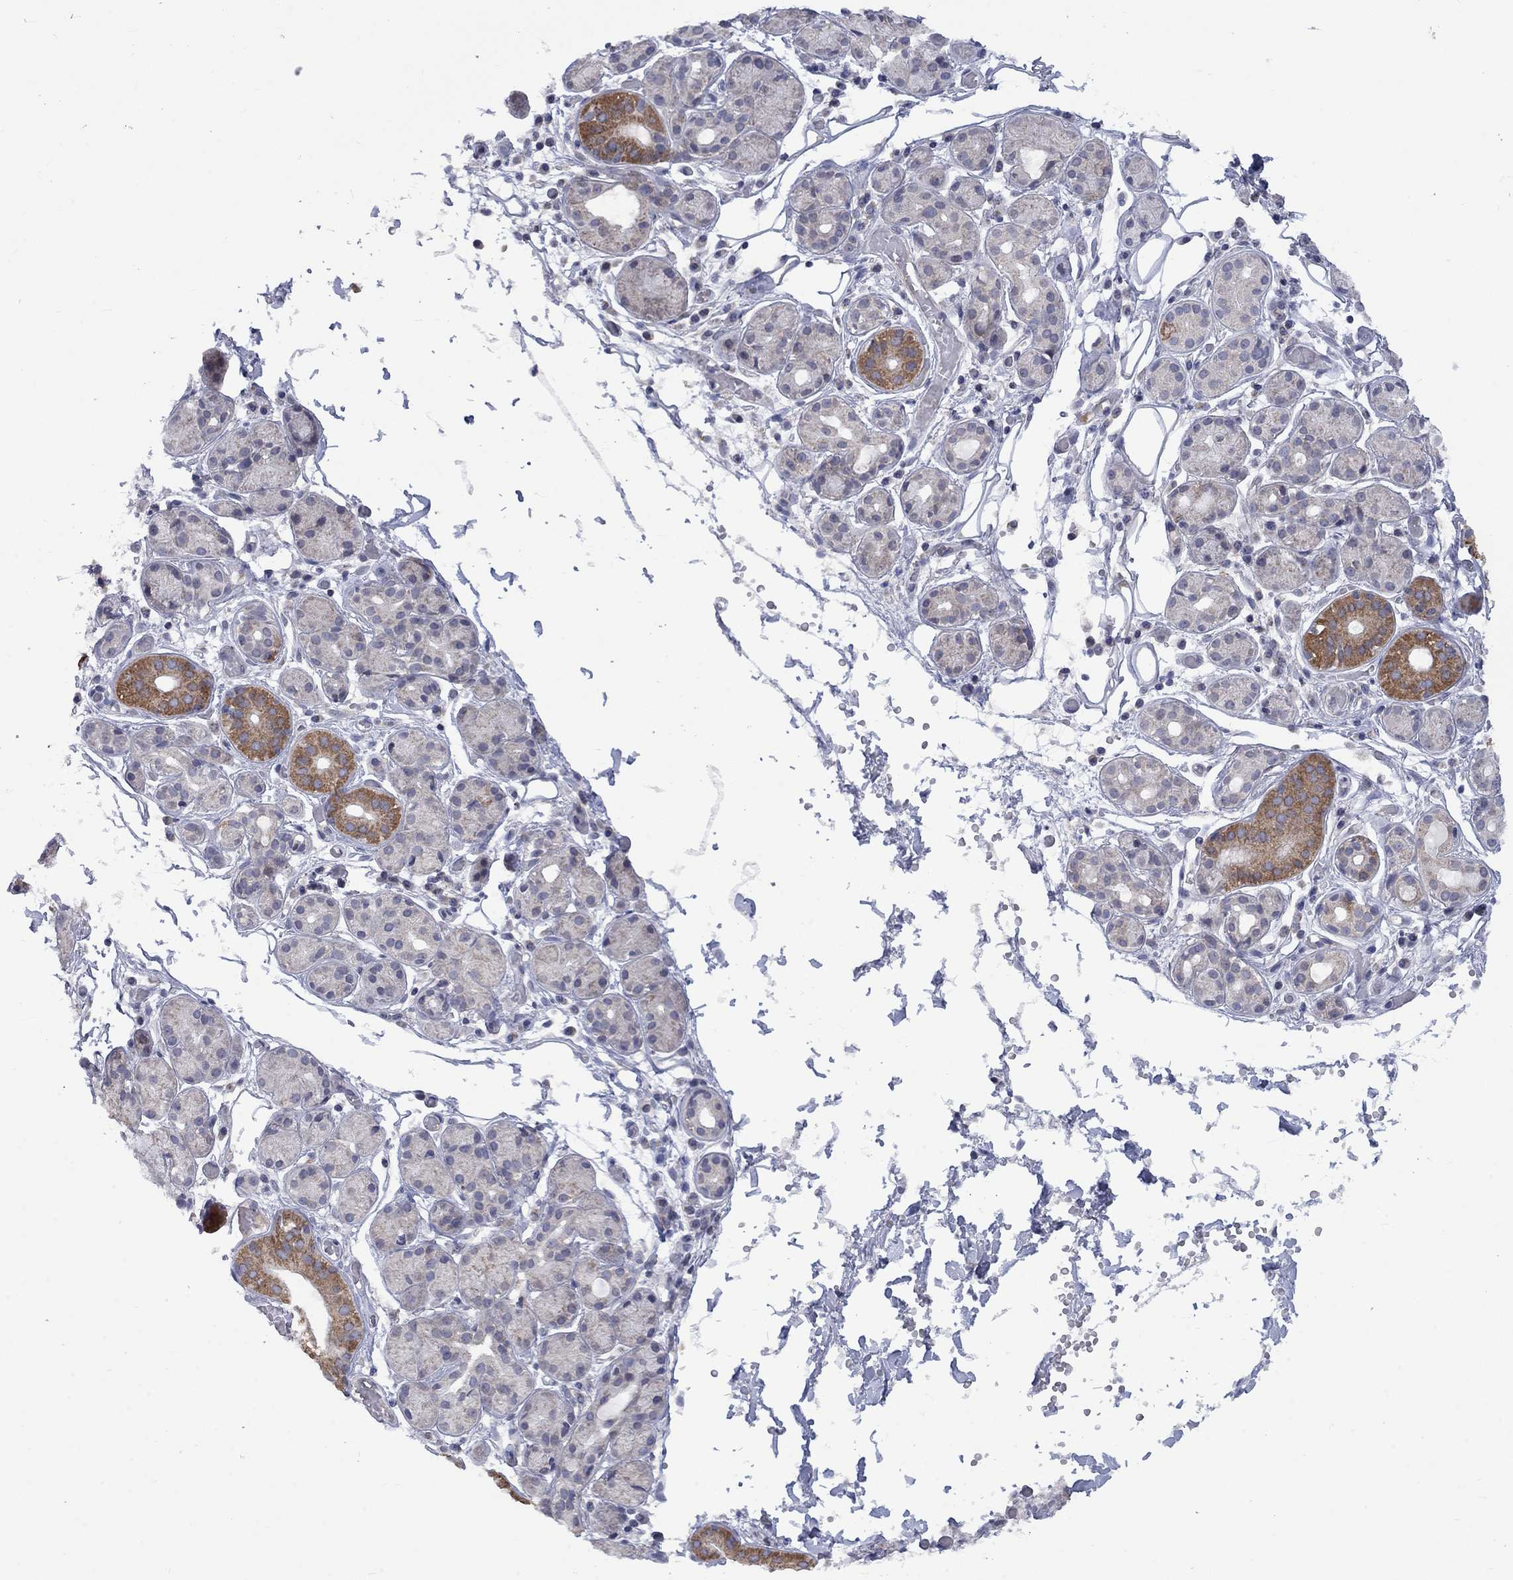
{"staining": {"intensity": "moderate", "quantity": "<25%", "location": "cytoplasmic/membranous"}, "tissue": "salivary gland", "cell_type": "Glandular cells", "image_type": "normal", "snomed": [{"axis": "morphology", "description": "Normal tissue, NOS"}, {"axis": "topography", "description": "Salivary gland"}, {"axis": "topography", "description": "Peripheral nerve tissue"}], "caption": "This is an image of immunohistochemistry staining of unremarkable salivary gland, which shows moderate expression in the cytoplasmic/membranous of glandular cells.", "gene": "KCNJ16", "patient": {"sex": "male", "age": 71}}